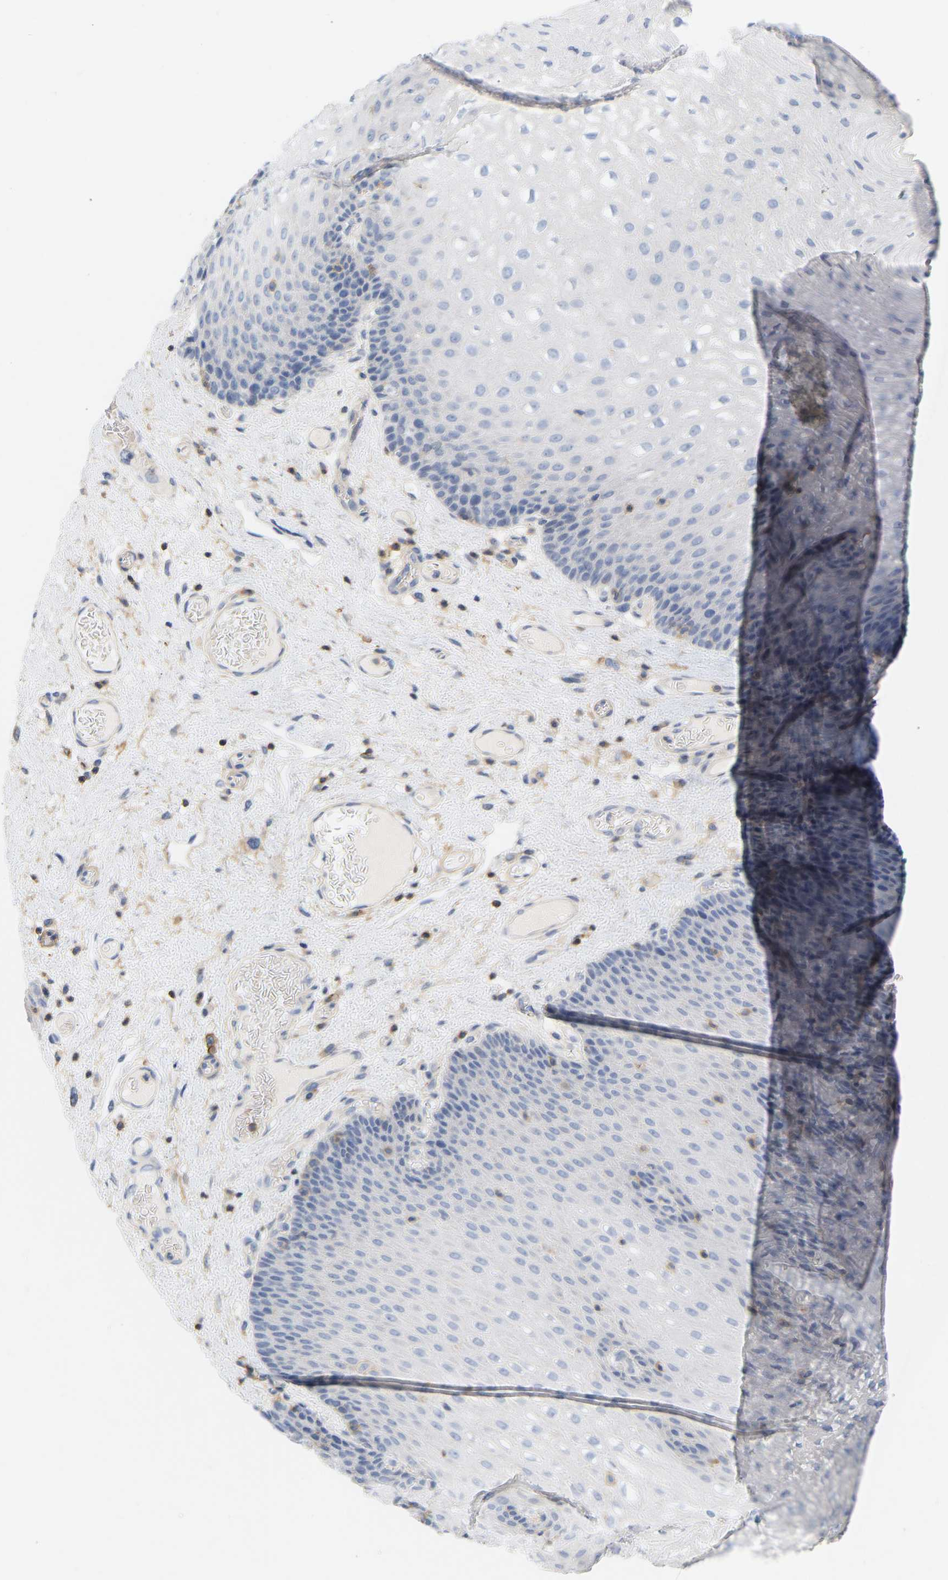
{"staining": {"intensity": "negative", "quantity": "none", "location": "none"}, "tissue": "esophagus", "cell_type": "Squamous epithelial cells", "image_type": "normal", "snomed": [{"axis": "morphology", "description": "Normal tissue, NOS"}, {"axis": "topography", "description": "Esophagus"}], "caption": "Immunohistochemistry histopathology image of unremarkable esophagus stained for a protein (brown), which demonstrates no expression in squamous epithelial cells. The staining is performed using DAB (3,3'-diaminobenzidine) brown chromogen with nuclei counter-stained in using hematoxylin.", "gene": "BVES", "patient": {"sex": "male", "age": 48}}